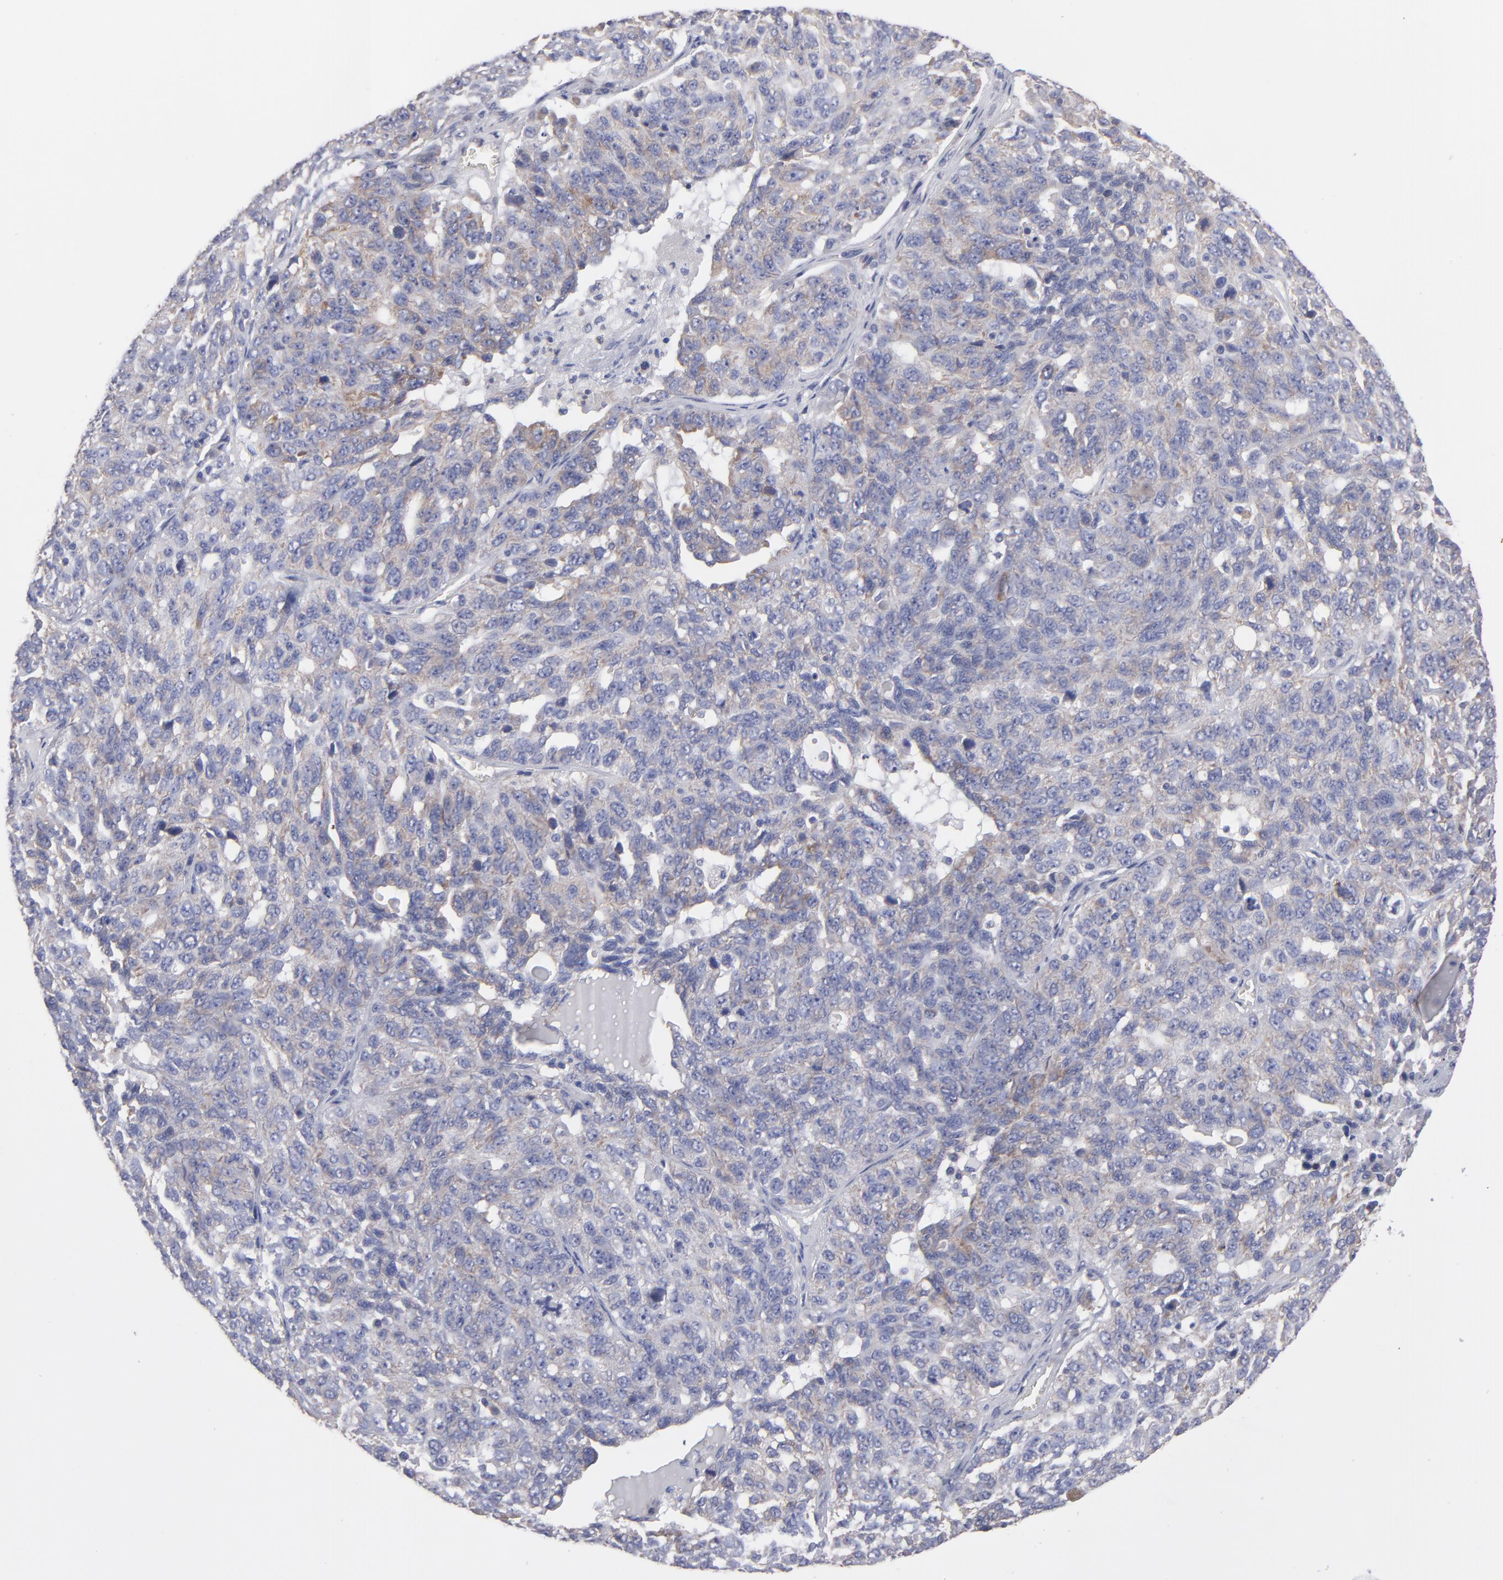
{"staining": {"intensity": "weak", "quantity": "25%-75%", "location": "cytoplasmic/membranous"}, "tissue": "ovarian cancer", "cell_type": "Tumor cells", "image_type": "cancer", "snomed": [{"axis": "morphology", "description": "Cystadenocarcinoma, serous, NOS"}, {"axis": "topography", "description": "Ovary"}], "caption": "Protein expression analysis of ovarian serous cystadenocarcinoma demonstrates weak cytoplasmic/membranous staining in approximately 25%-75% of tumor cells.", "gene": "SLMAP", "patient": {"sex": "female", "age": 71}}